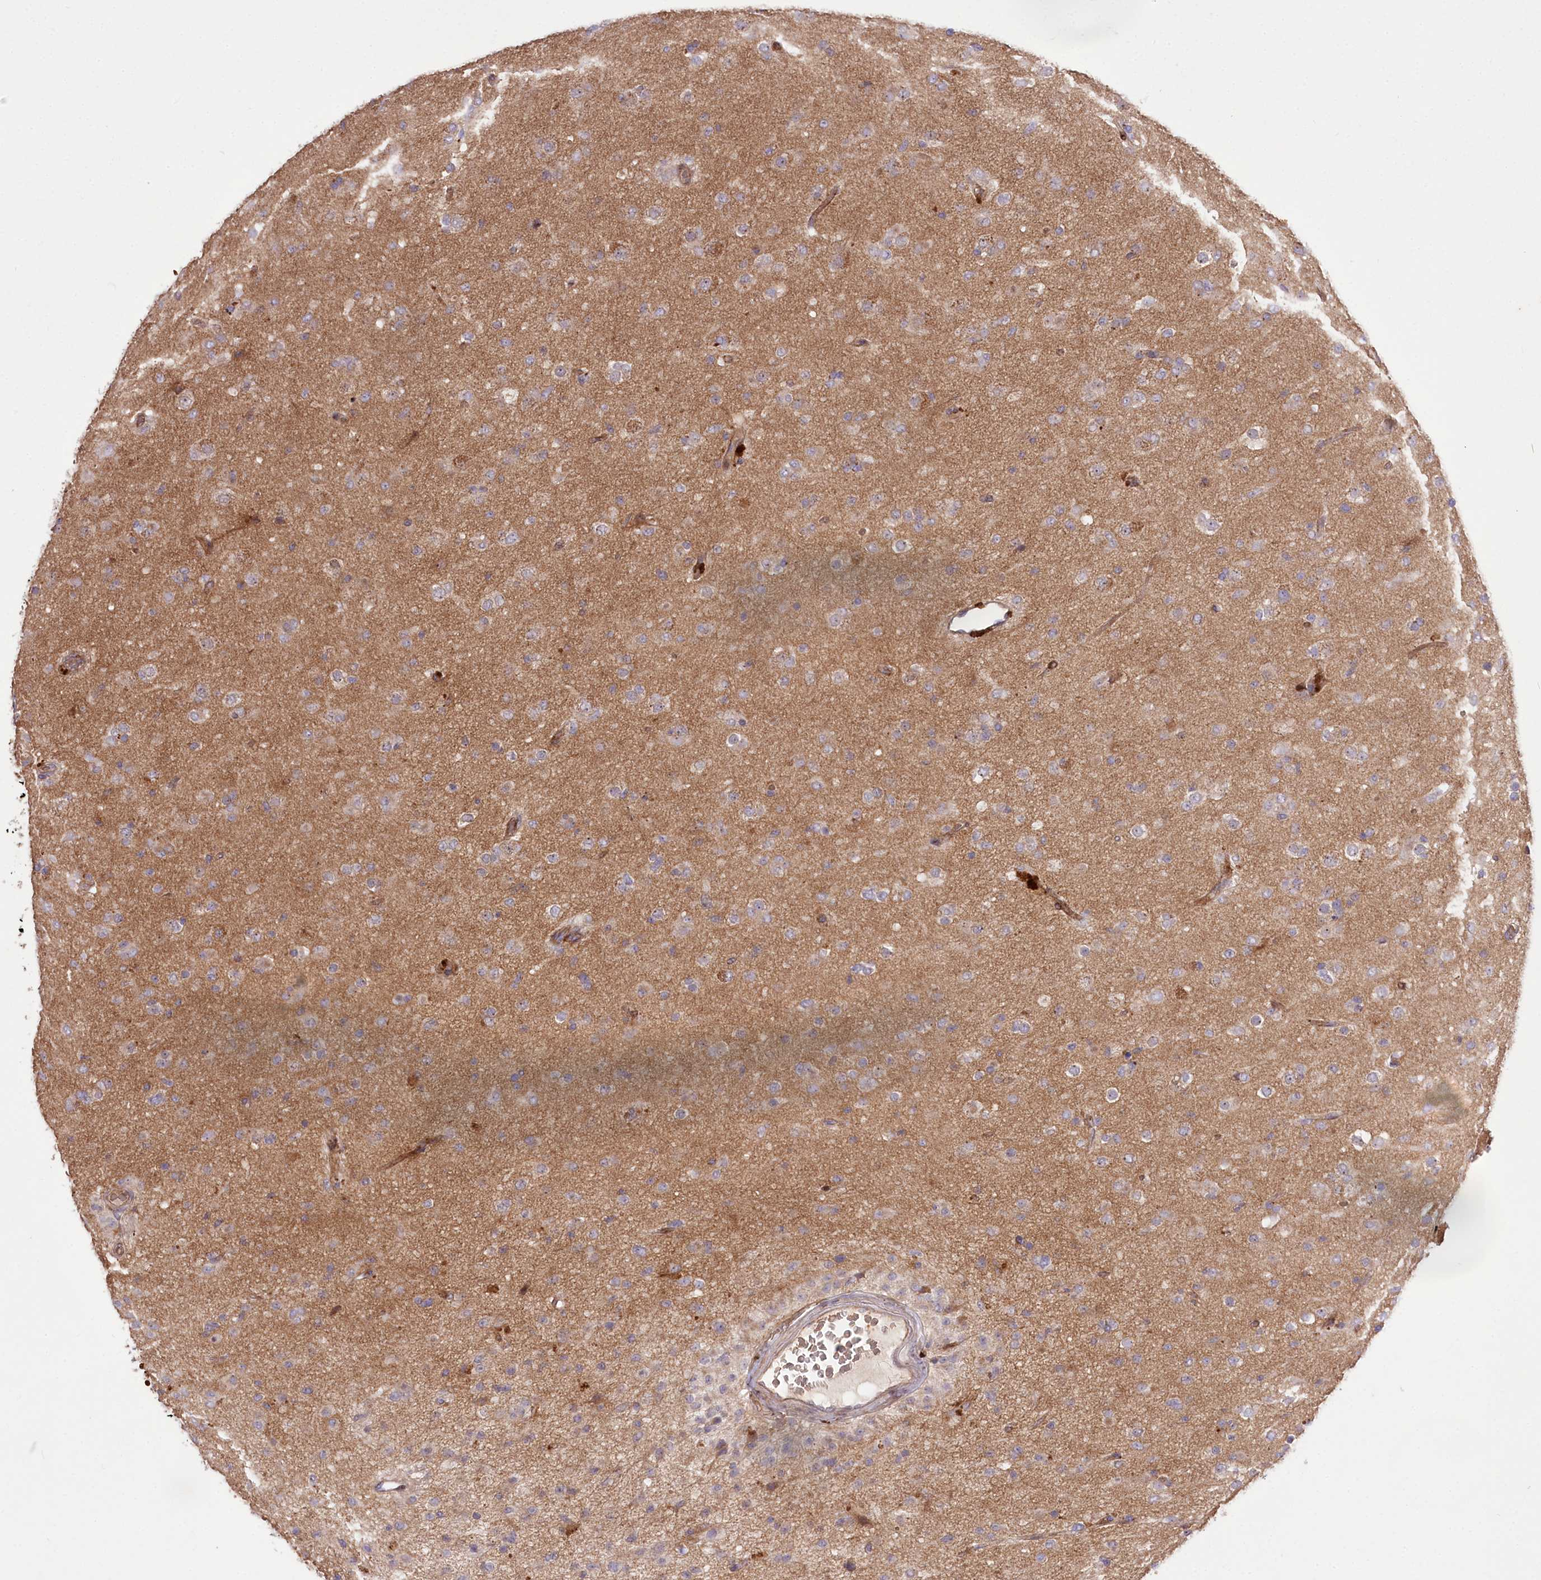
{"staining": {"intensity": "negative", "quantity": "none", "location": "none"}, "tissue": "glioma", "cell_type": "Tumor cells", "image_type": "cancer", "snomed": [{"axis": "morphology", "description": "Glioma, malignant, Low grade"}, {"axis": "topography", "description": "Brain"}], "caption": "Low-grade glioma (malignant) was stained to show a protein in brown. There is no significant staining in tumor cells.", "gene": "TRUB1", "patient": {"sex": "male", "age": 65}}